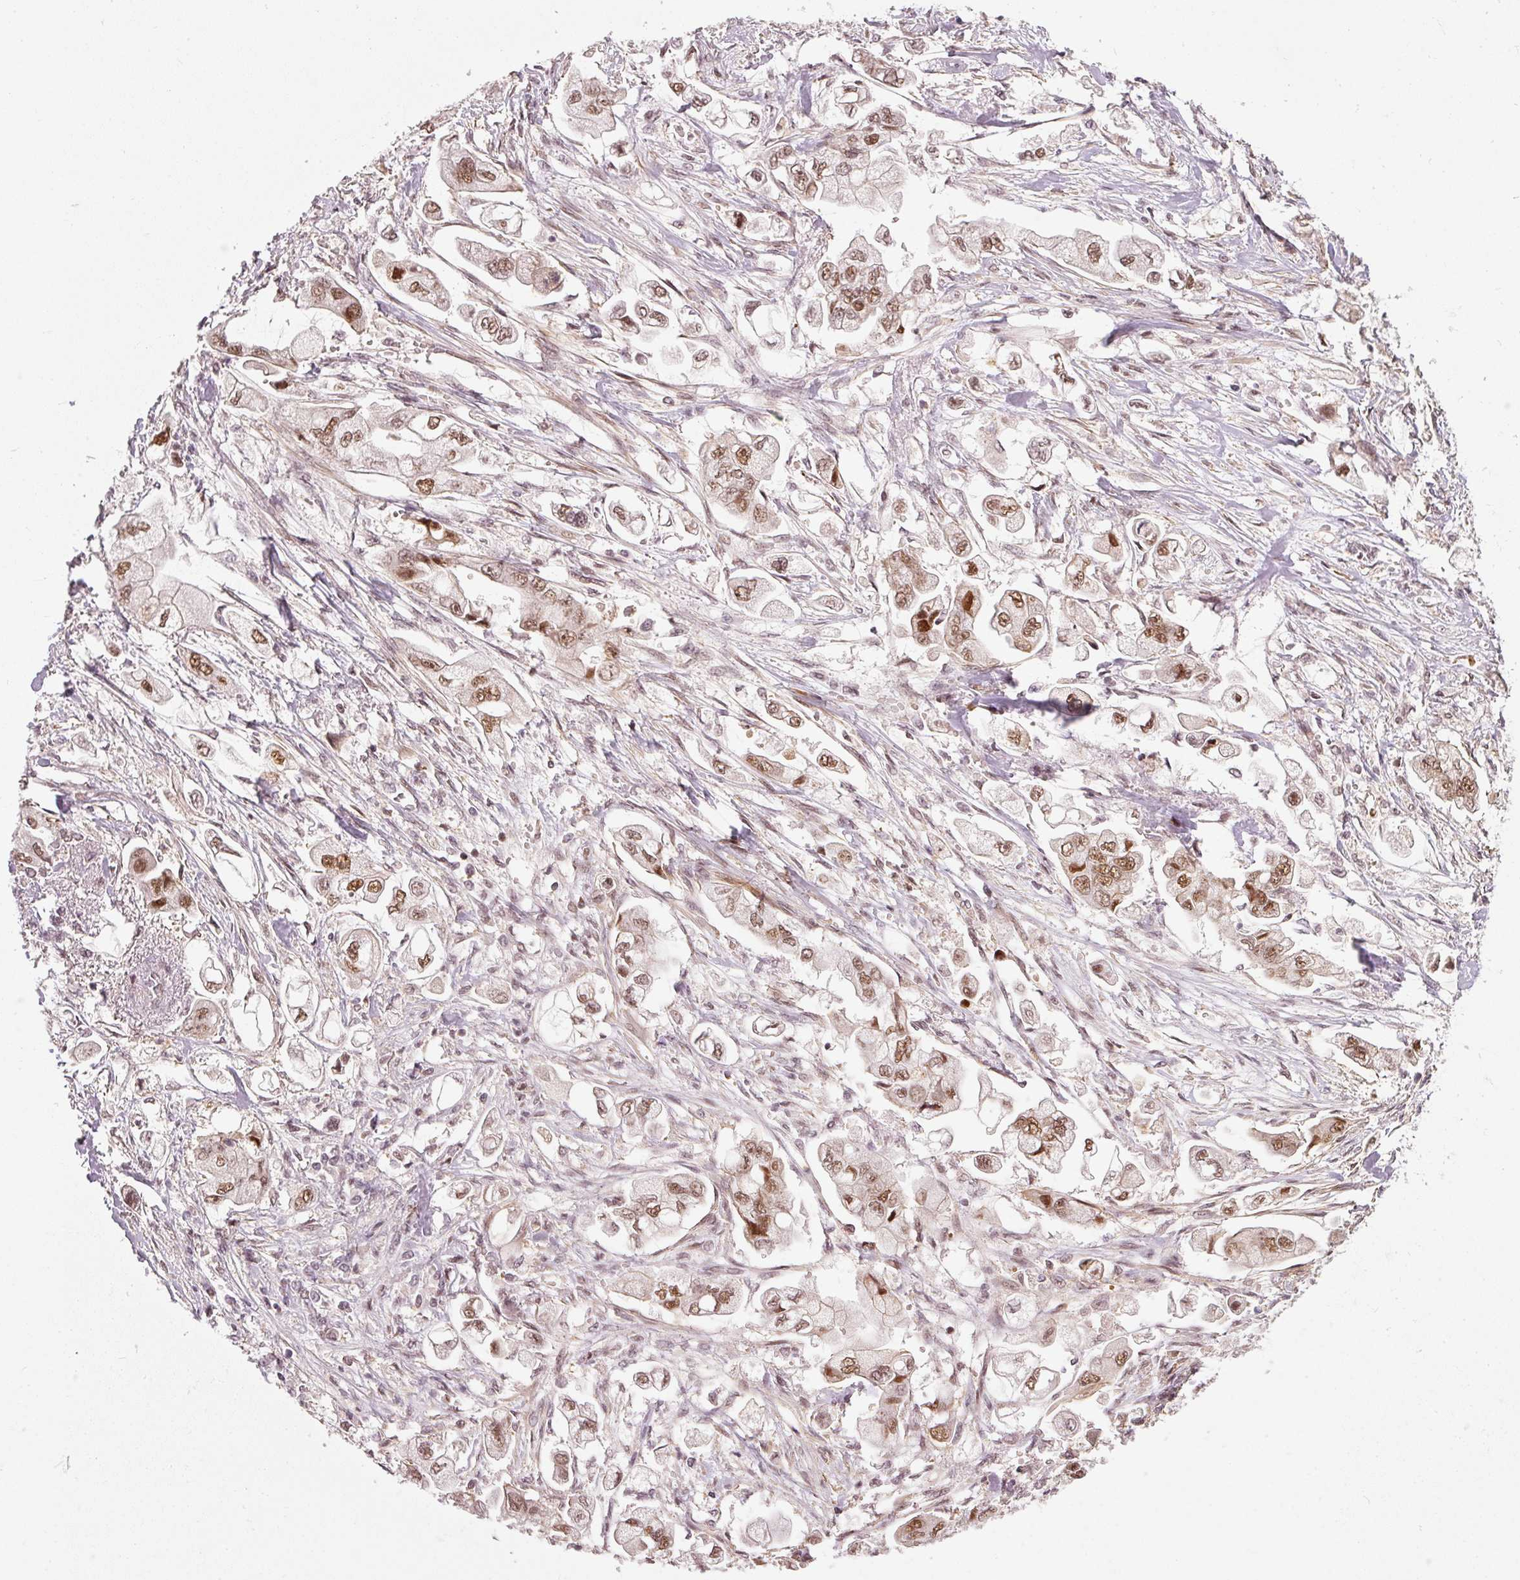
{"staining": {"intensity": "moderate", "quantity": ">75%", "location": "nuclear"}, "tissue": "stomach cancer", "cell_type": "Tumor cells", "image_type": "cancer", "snomed": [{"axis": "morphology", "description": "Adenocarcinoma, NOS"}, {"axis": "topography", "description": "Stomach"}], "caption": "IHC of human stomach adenocarcinoma displays medium levels of moderate nuclear positivity in approximately >75% of tumor cells.", "gene": "THOC6", "patient": {"sex": "male", "age": 62}}